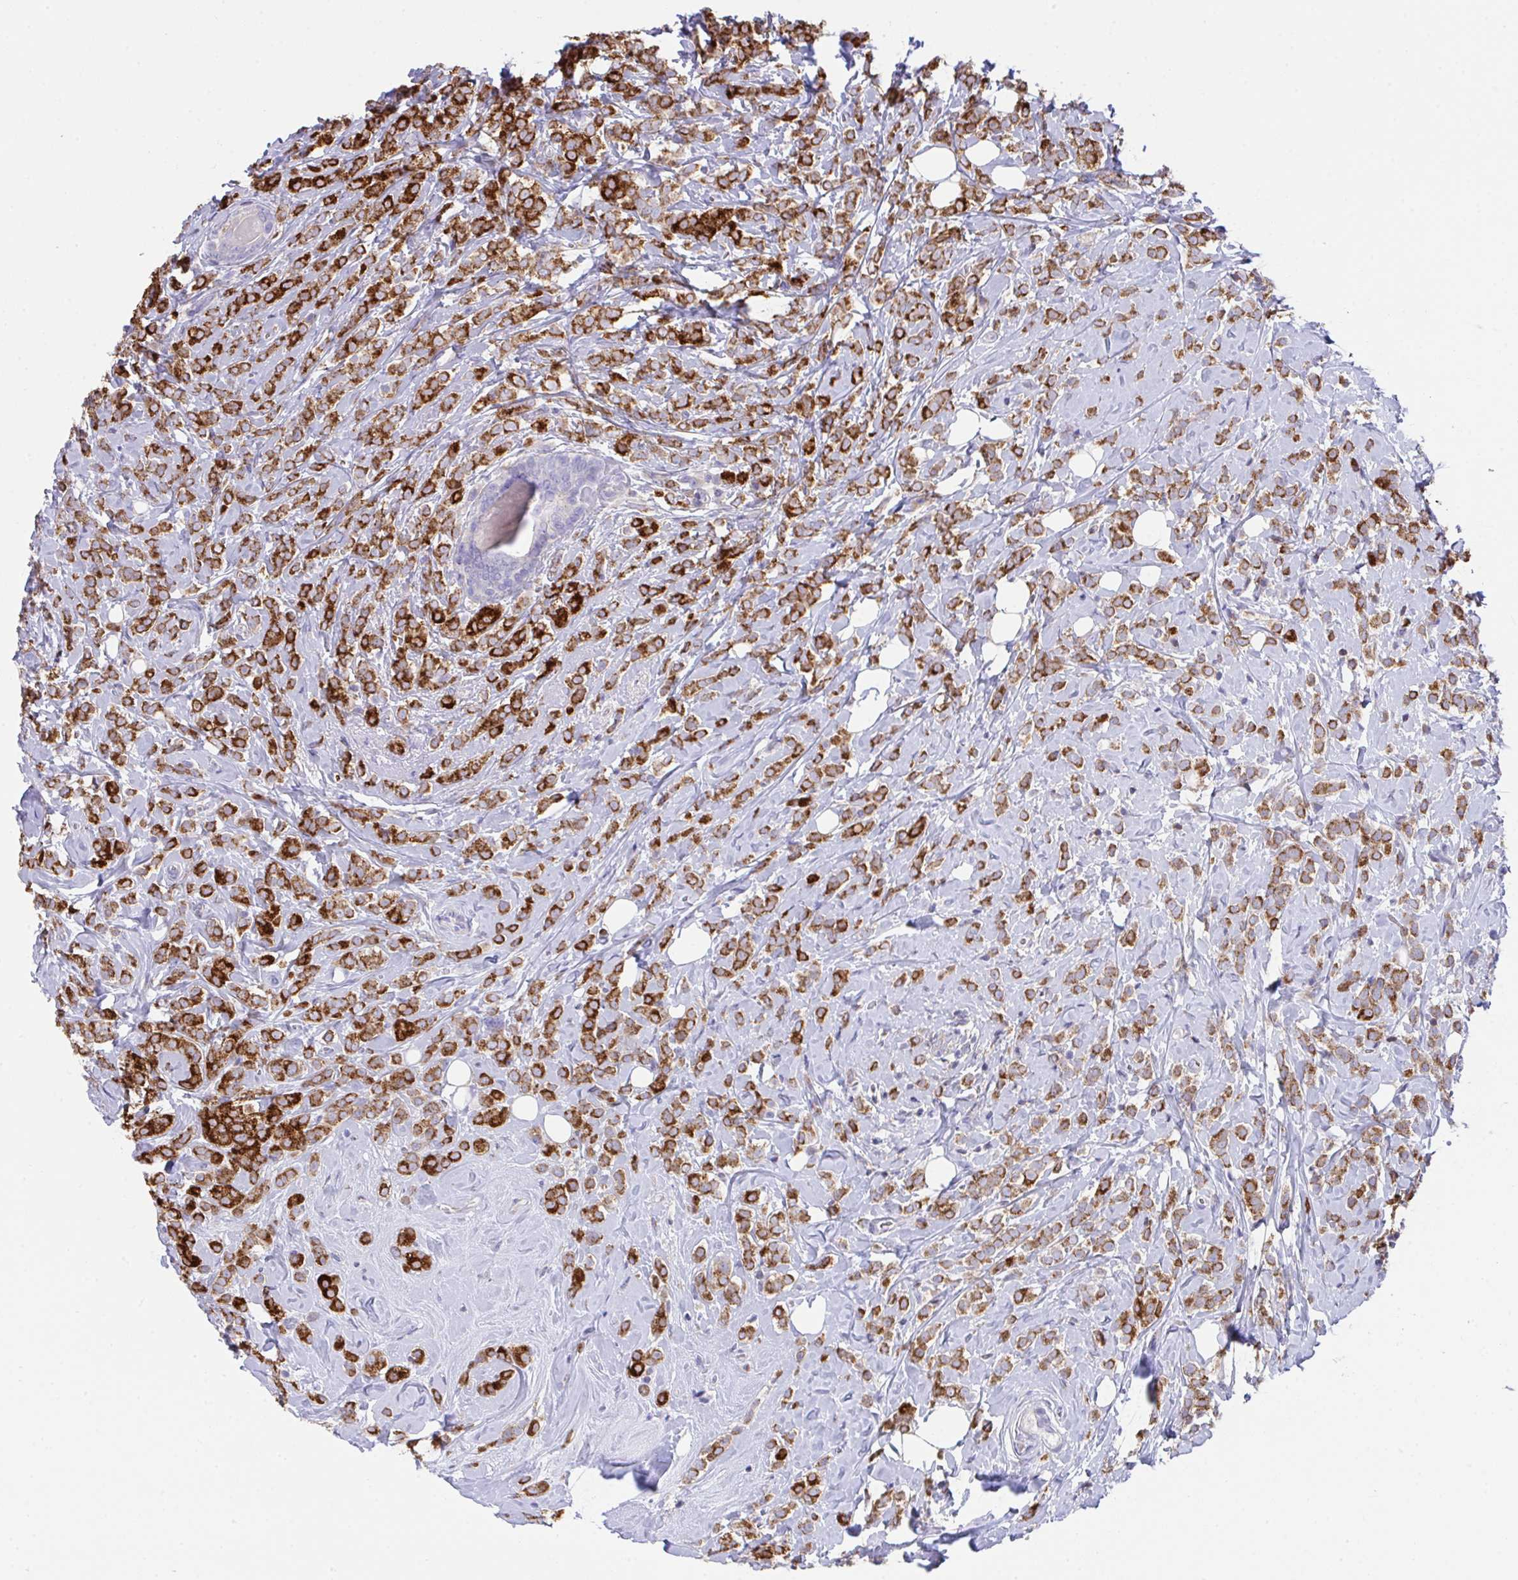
{"staining": {"intensity": "strong", "quantity": ">75%", "location": "cytoplasmic/membranous"}, "tissue": "breast cancer", "cell_type": "Tumor cells", "image_type": "cancer", "snomed": [{"axis": "morphology", "description": "Lobular carcinoma"}, {"axis": "topography", "description": "Breast"}], "caption": "This is an image of immunohistochemistry (IHC) staining of lobular carcinoma (breast), which shows strong staining in the cytoplasmic/membranous of tumor cells.", "gene": "MIA3", "patient": {"sex": "female", "age": 49}}